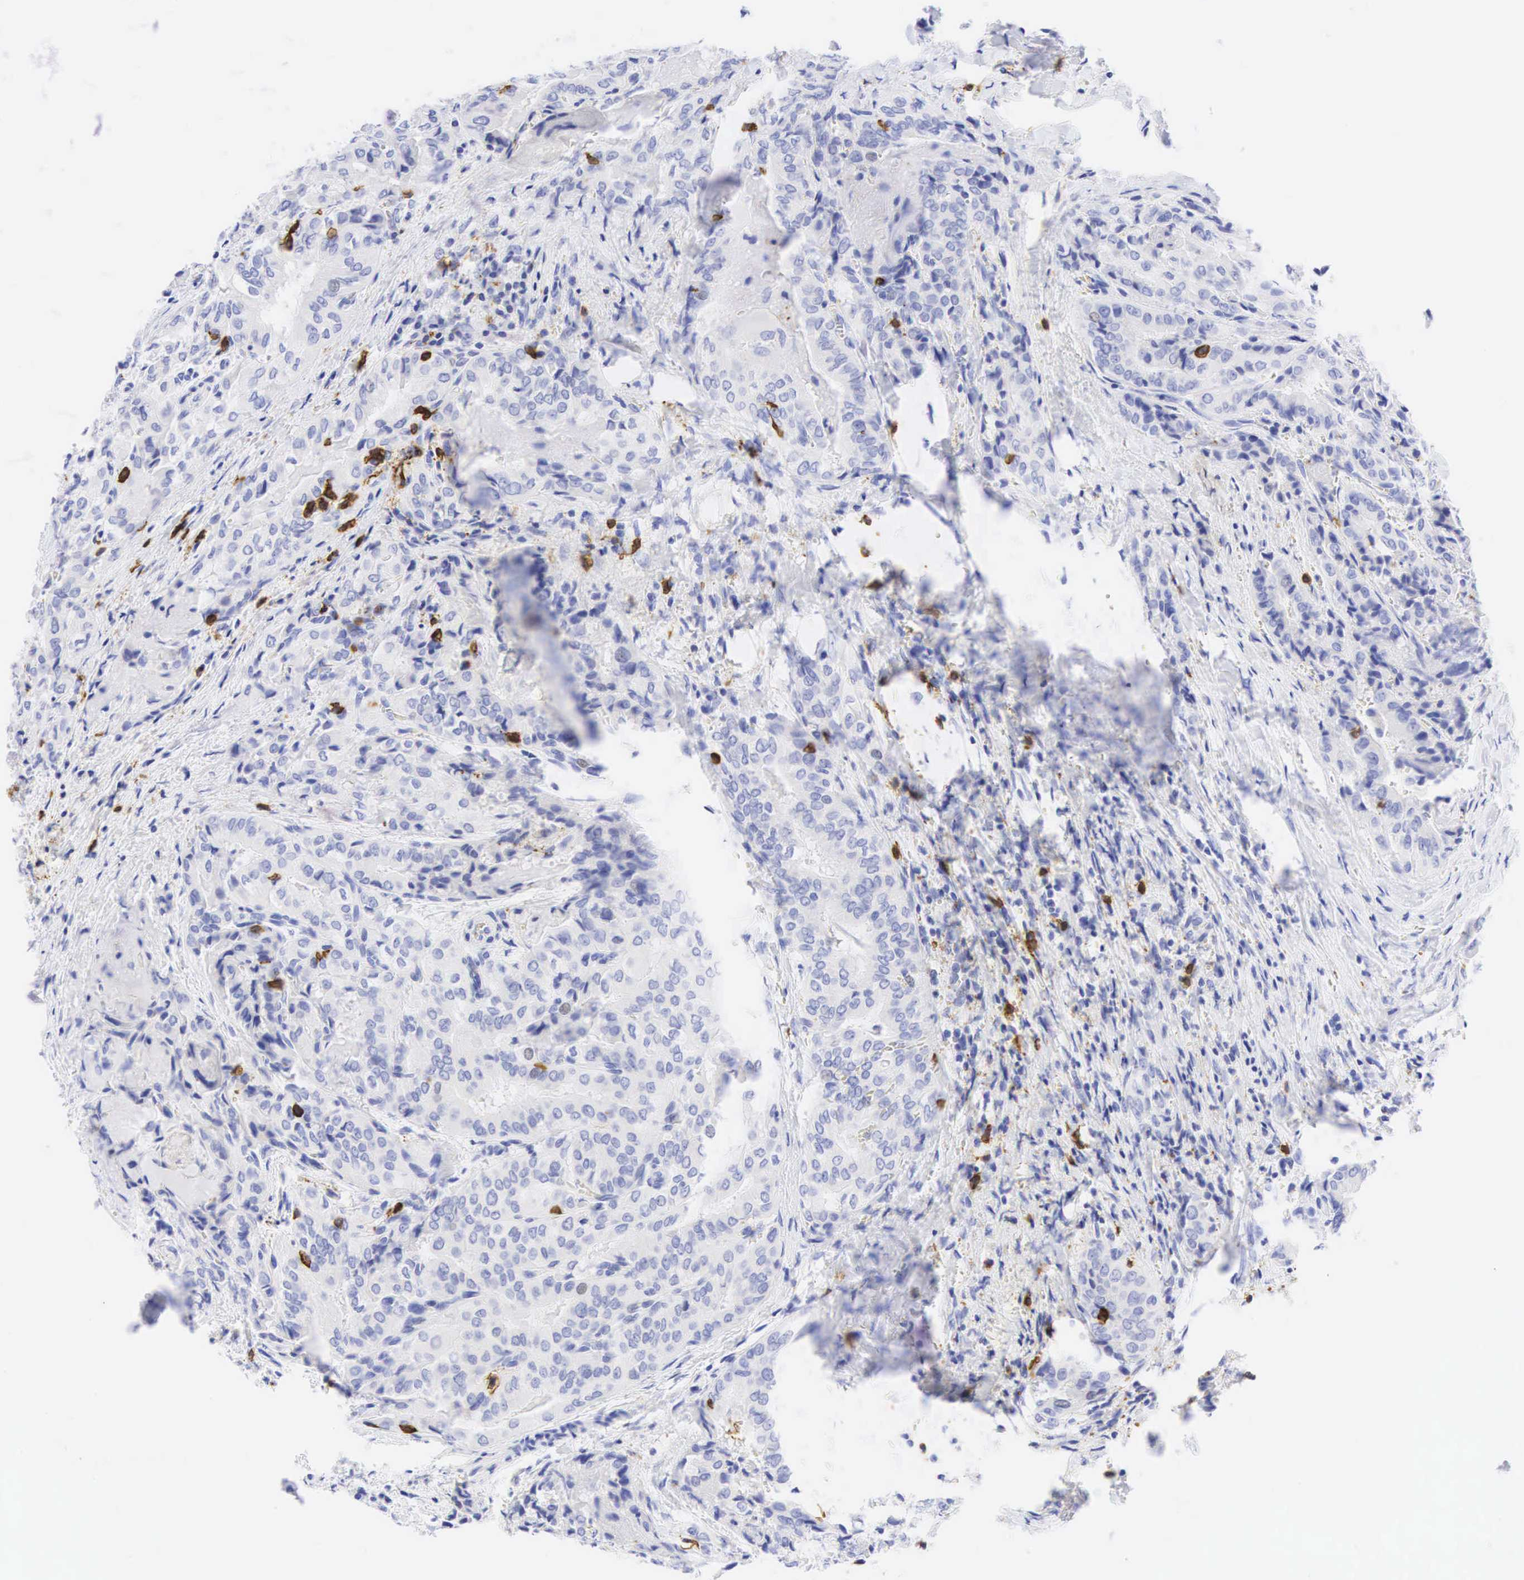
{"staining": {"intensity": "negative", "quantity": "none", "location": "none"}, "tissue": "thyroid cancer", "cell_type": "Tumor cells", "image_type": "cancer", "snomed": [{"axis": "morphology", "description": "Papillary adenocarcinoma, NOS"}, {"axis": "topography", "description": "Thyroid gland"}], "caption": "High magnification brightfield microscopy of thyroid papillary adenocarcinoma stained with DAB (3,3'-diaminobenzidine) (brown) and counterstained with hematoxylin (blue): tumor cells show no significant positivity.", "gene": "CD8A", "patient": {"sex": "female", "age": 71}}